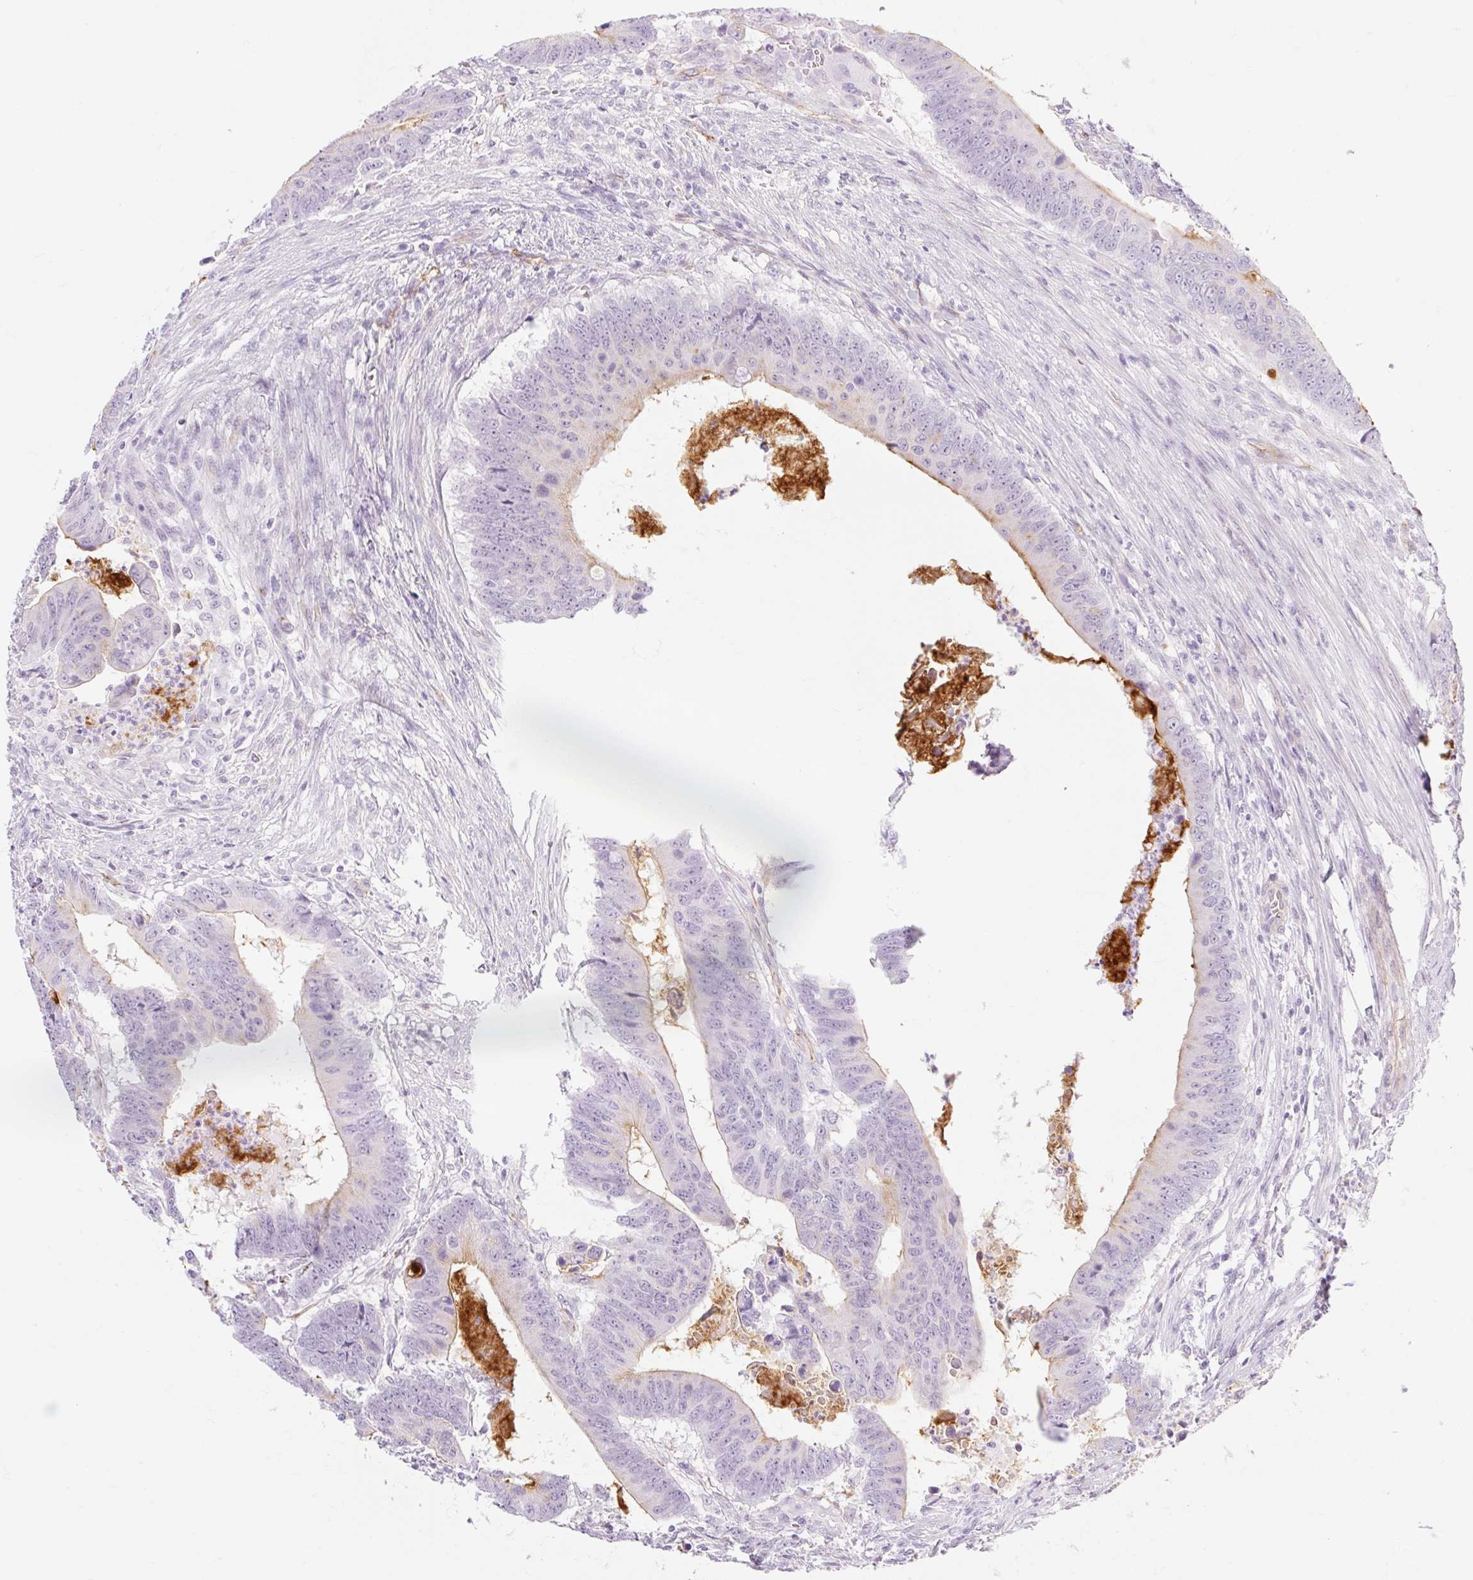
{"staining": {"intensity": "weak", "quantity": "<25%", "location": "cytoplasmic/membranous"}, "tissue": "colorectal cancer", "cell_type": "Tumor cells", "image_type": "cancer", "snomed": [{"axis": "morphology", "description": "Adenocarcinoma, NOS"}, {"axis": "topography", "description": "Colon"}], "caption": "Micrograph shows no significant protein staining in tumor cells of adenocarcinoma (colorectal).", "gene": "TAF1L", "patient": {"sex": "male", "age": 62}}